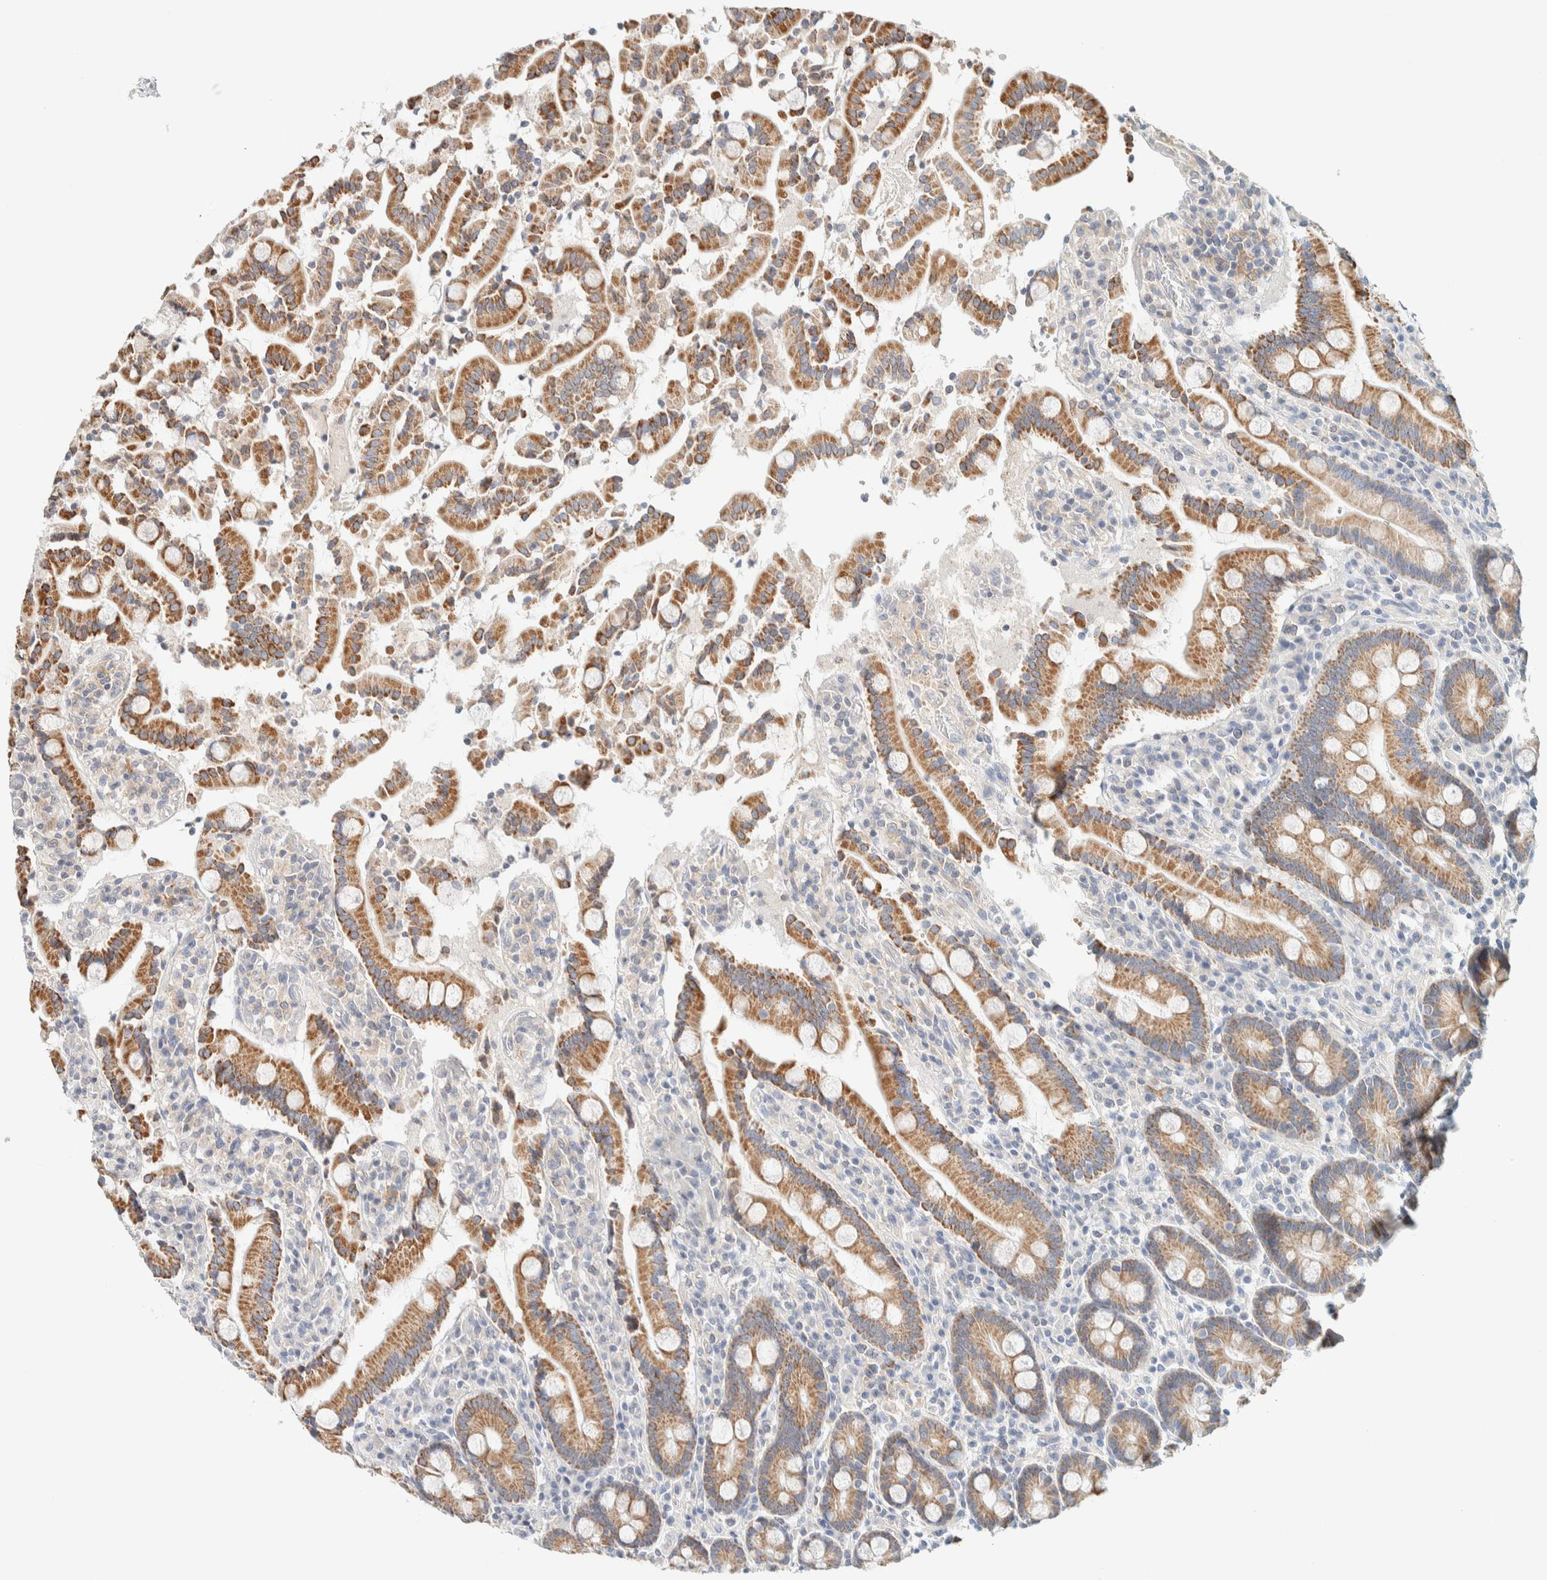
{"staining": {"intensity": "moderate", "quantity": ">75%", "location": "cytoplasmic/membranous"}, "tissue": "duodenum", "cell_type": "Glandular cells", "image_type": "normal", "snomed": [{"axis": "morphology", "description": "Normal tissue, NOS"}, {"axis": "topography", "description": "Small intestine, NOS"}], "caption": "Protein positivity by immunohistochemistry exhibits moderate cytoplasmic/membranous staining in approximately >75% of glandular cells in benign duodenum.", "gene": "NDE1", "patient": {"sex": "female", "age": 71}}